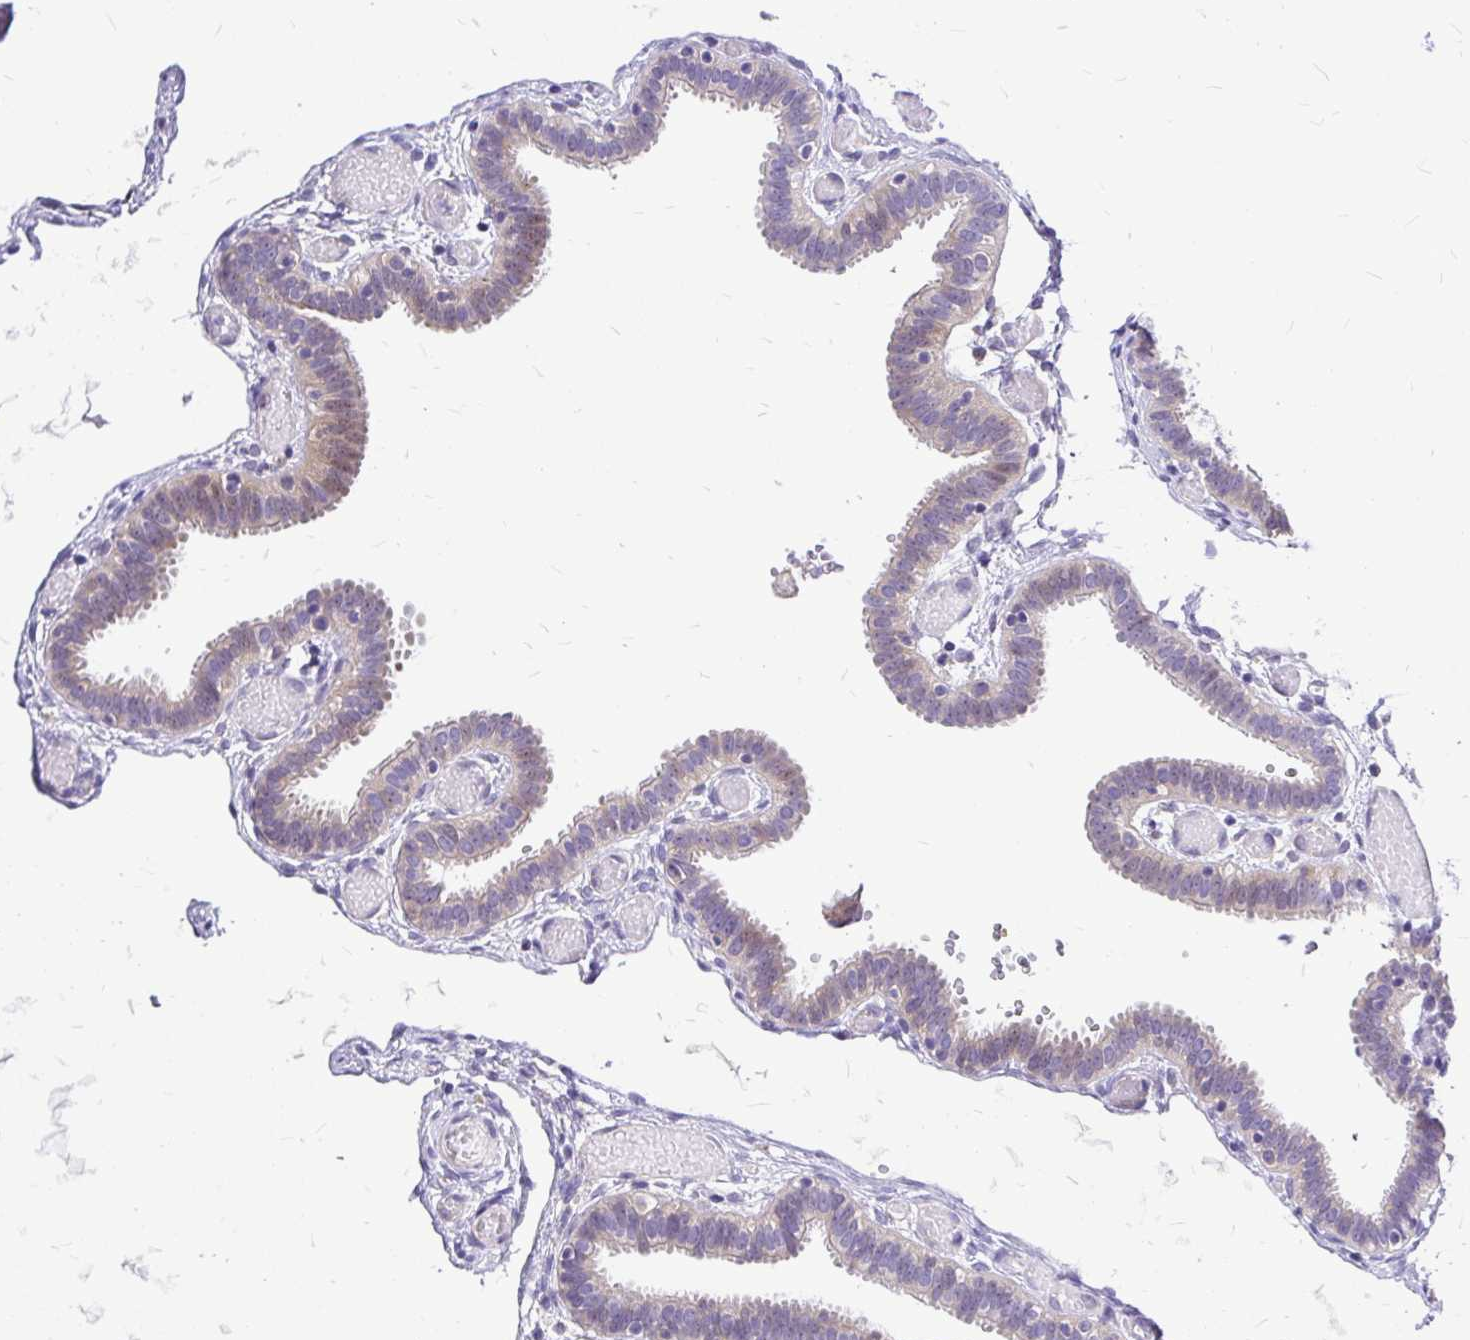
{"staining": {"intensity": "weak", "quantity": "<25%", "location": "cytoplasmic/membranous"}, "tissue": "fallopian tube", "cell_type": "Glandular cells", "image_type": "normal", "snomed": [{"axis": "morphology", "description": "Normal tissue, NOS"}, {"axis": "topography", "description": "Fallopian tube"}], "caption": "The photomicrograph shows no staining of glandular cells in unremarkable fallopian tube. The staining was performed using DAB (3,3'-diaminobenzidine) to visualize the protein expression in brown, while the nuclei were stained in blue with hematoxylin (Magnification: 20x).", "gene": "GABBR2", "patient": {"sex": "female", "age": 37}}